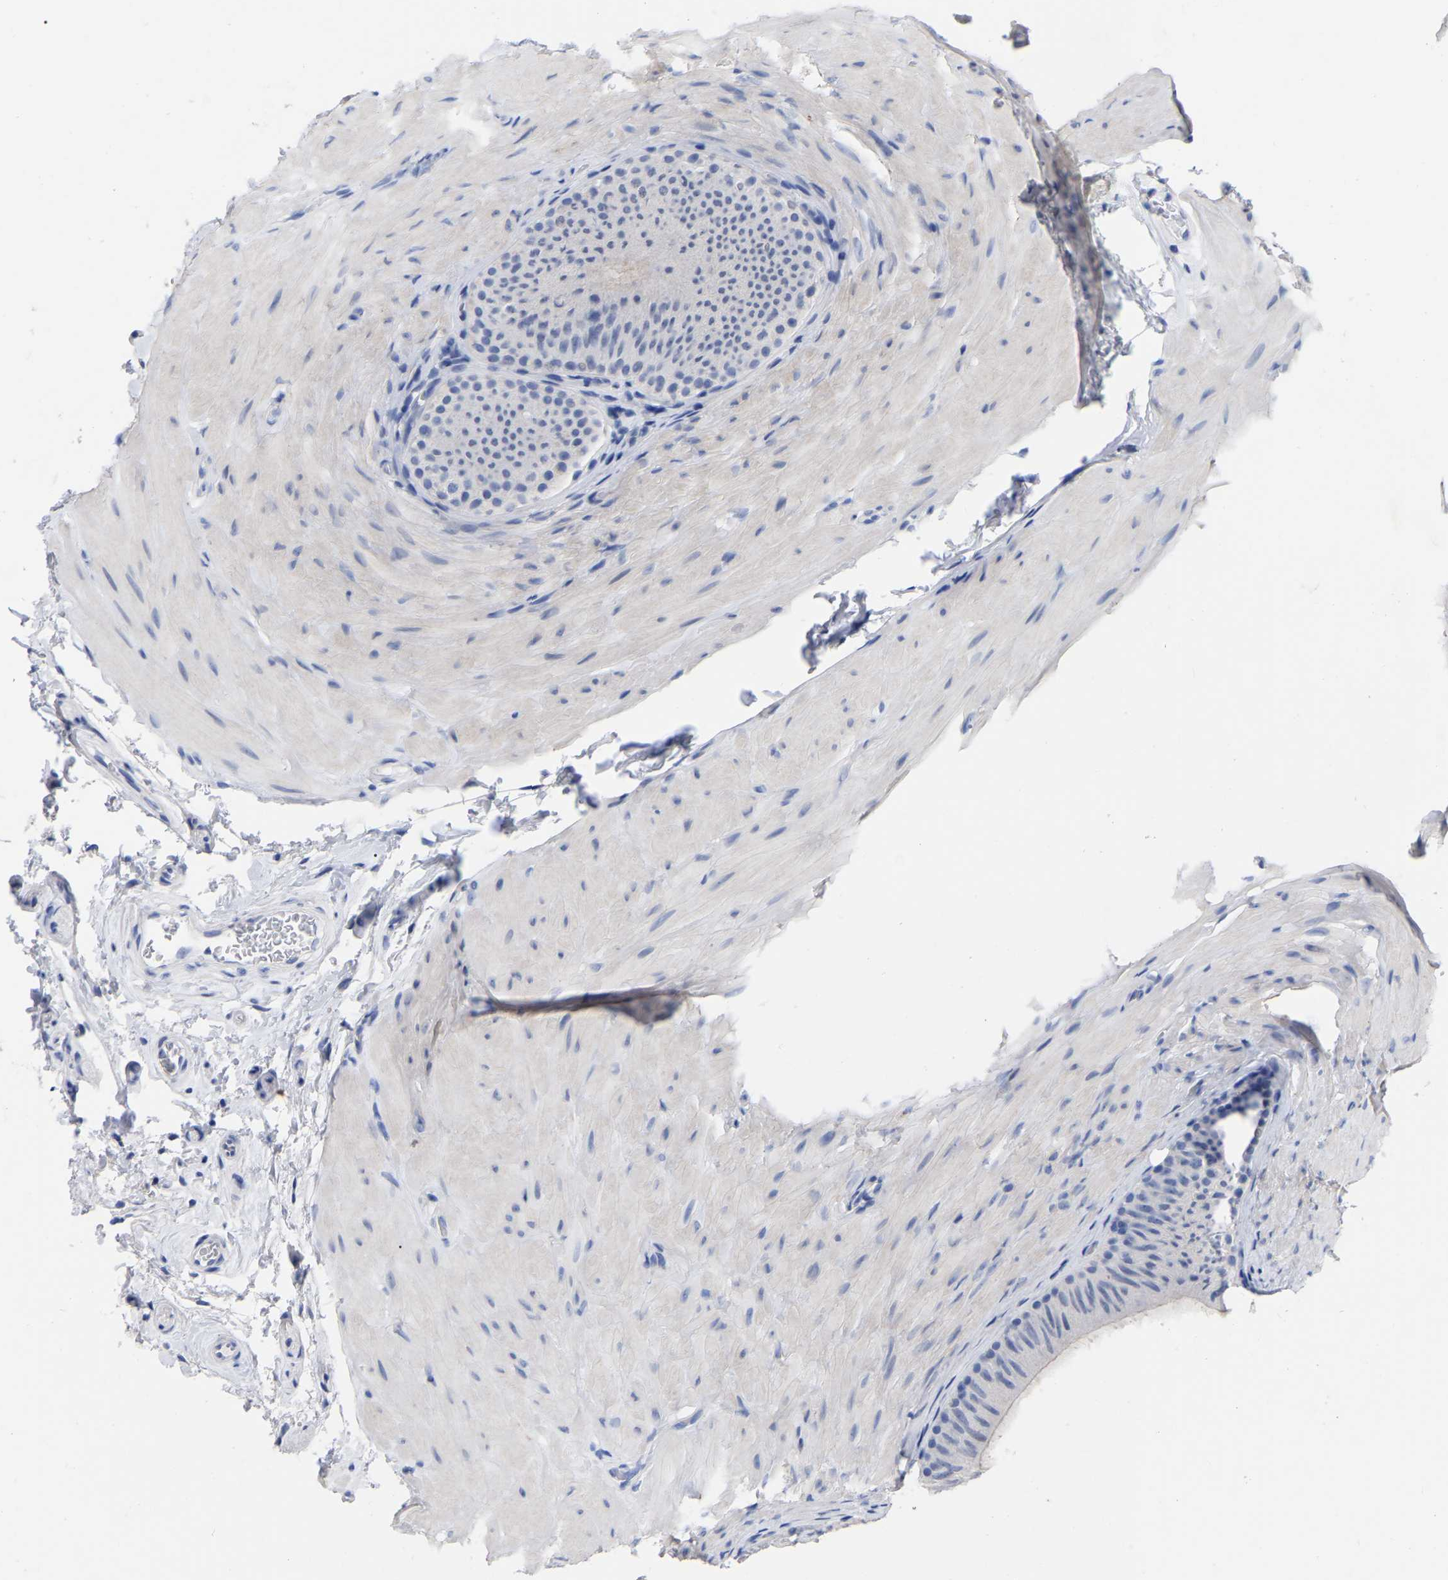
{"staining": {"intensity": "negative", "quantity": "none", "location": "none"}, "tissue": "epididymis", "cell_type": "Glandular cells", "image_type": "normal", "snomed": [{"axis": "morphology", "description": "Normal tissue, NOS"}, {"axis": "topography", "description": "Epididymis"}], "caption": "IHC of benign human epididymis shows no expression in glandular cells.", "gene": "ANXA13", "patient": {"sex": "male", "age": 34}}